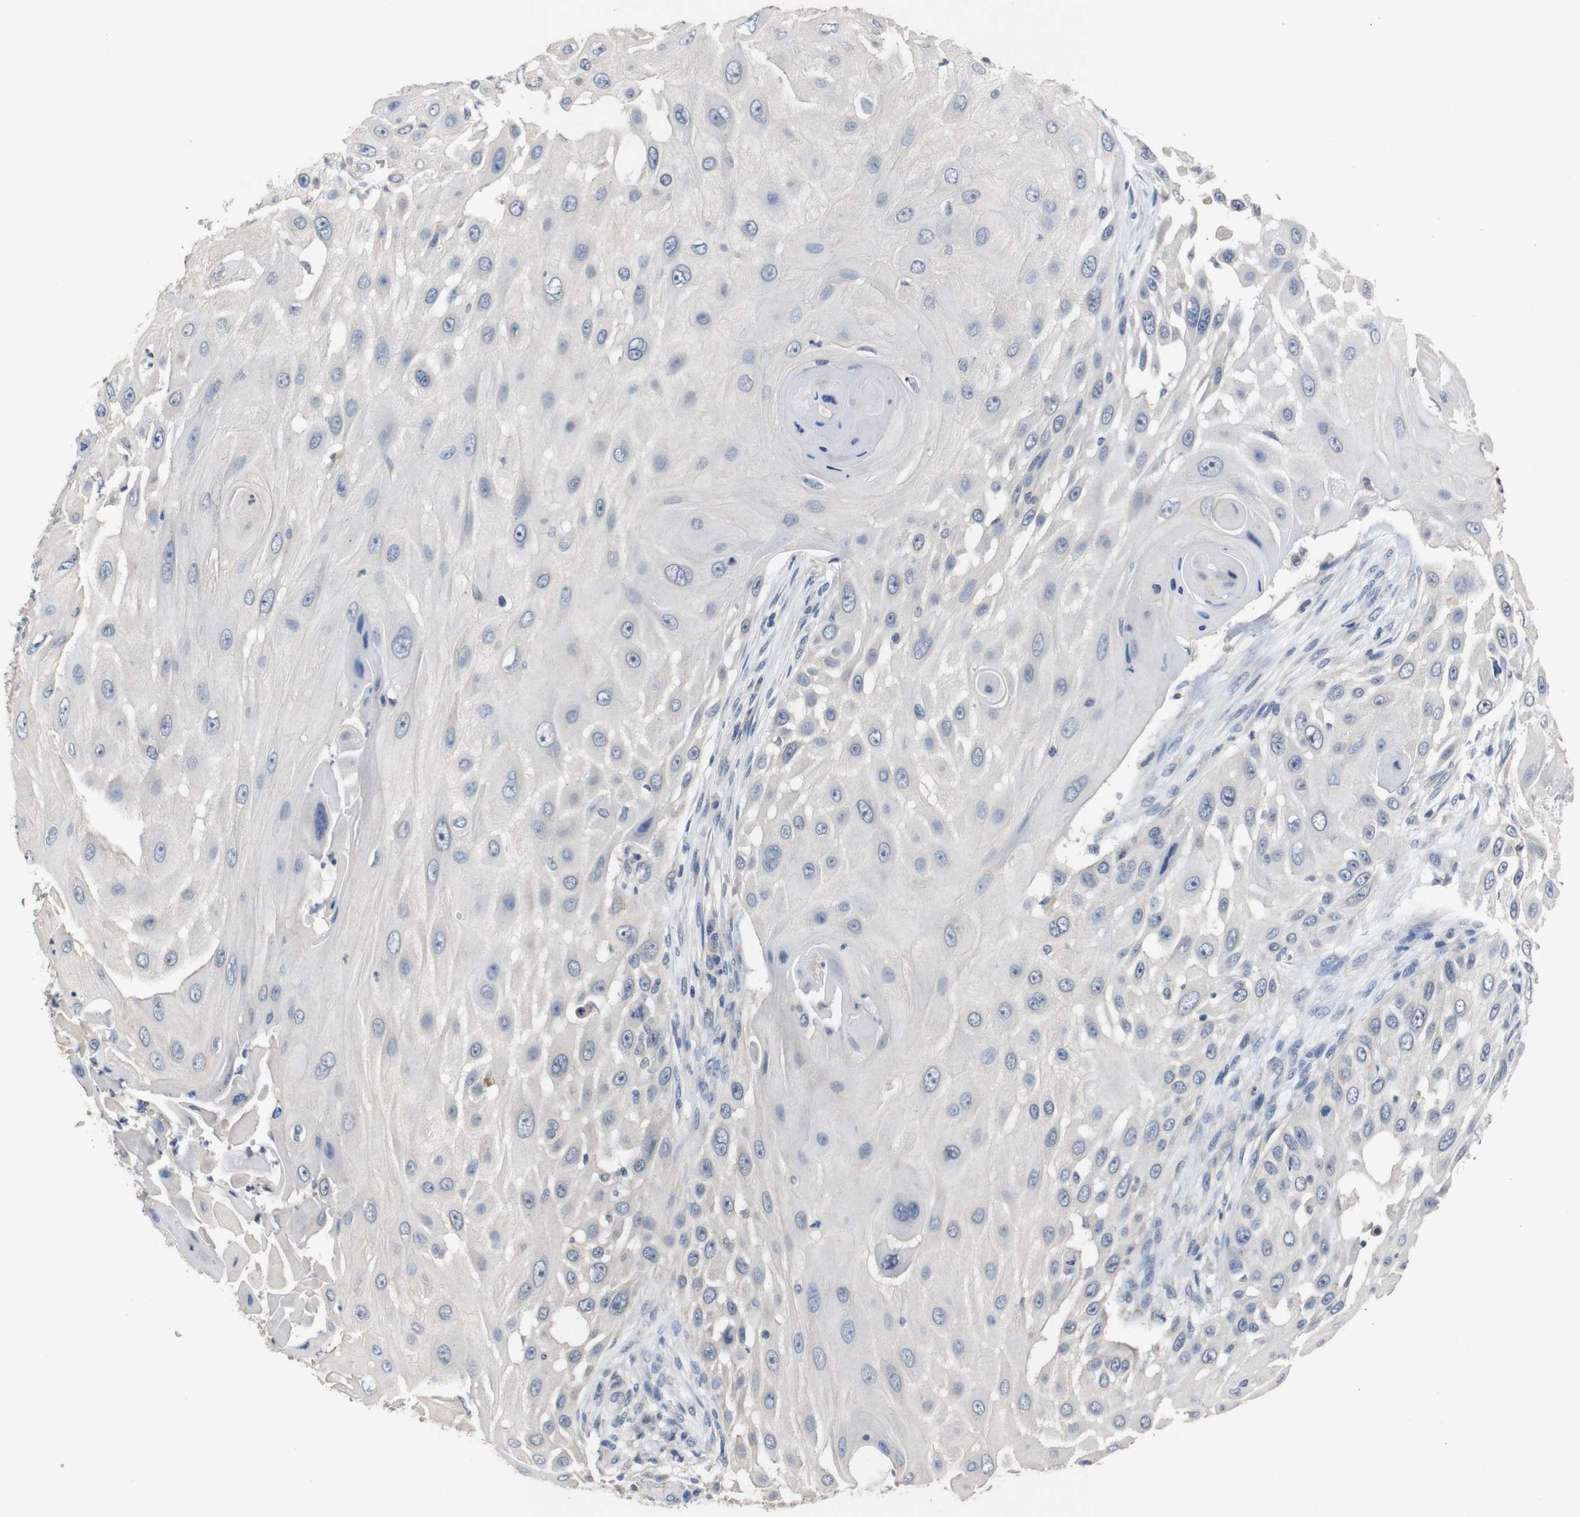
{"staining": {"intensity": "negative", "quantity": "none", "location": "none"}, "tissue": "skin cancer", "cell_type": "Tumor cells", "image_type": "cancer", "snomed": [{"axis": "morphology", "description": "Squamous cell carcinoma, NOS"}, {"axis": "topography", "description": "Skin"}], "caption": "High magnification brightfield microscopy of squamous cell carcinoma (skin) stained with DAB (3,3'-diaminobenzidine) (brown) and counterstained with hematoxylin (blue): tumor cells show no significant staining.", "gene": "HNF1A", "patient": {"sex": "female", "age": 44}}